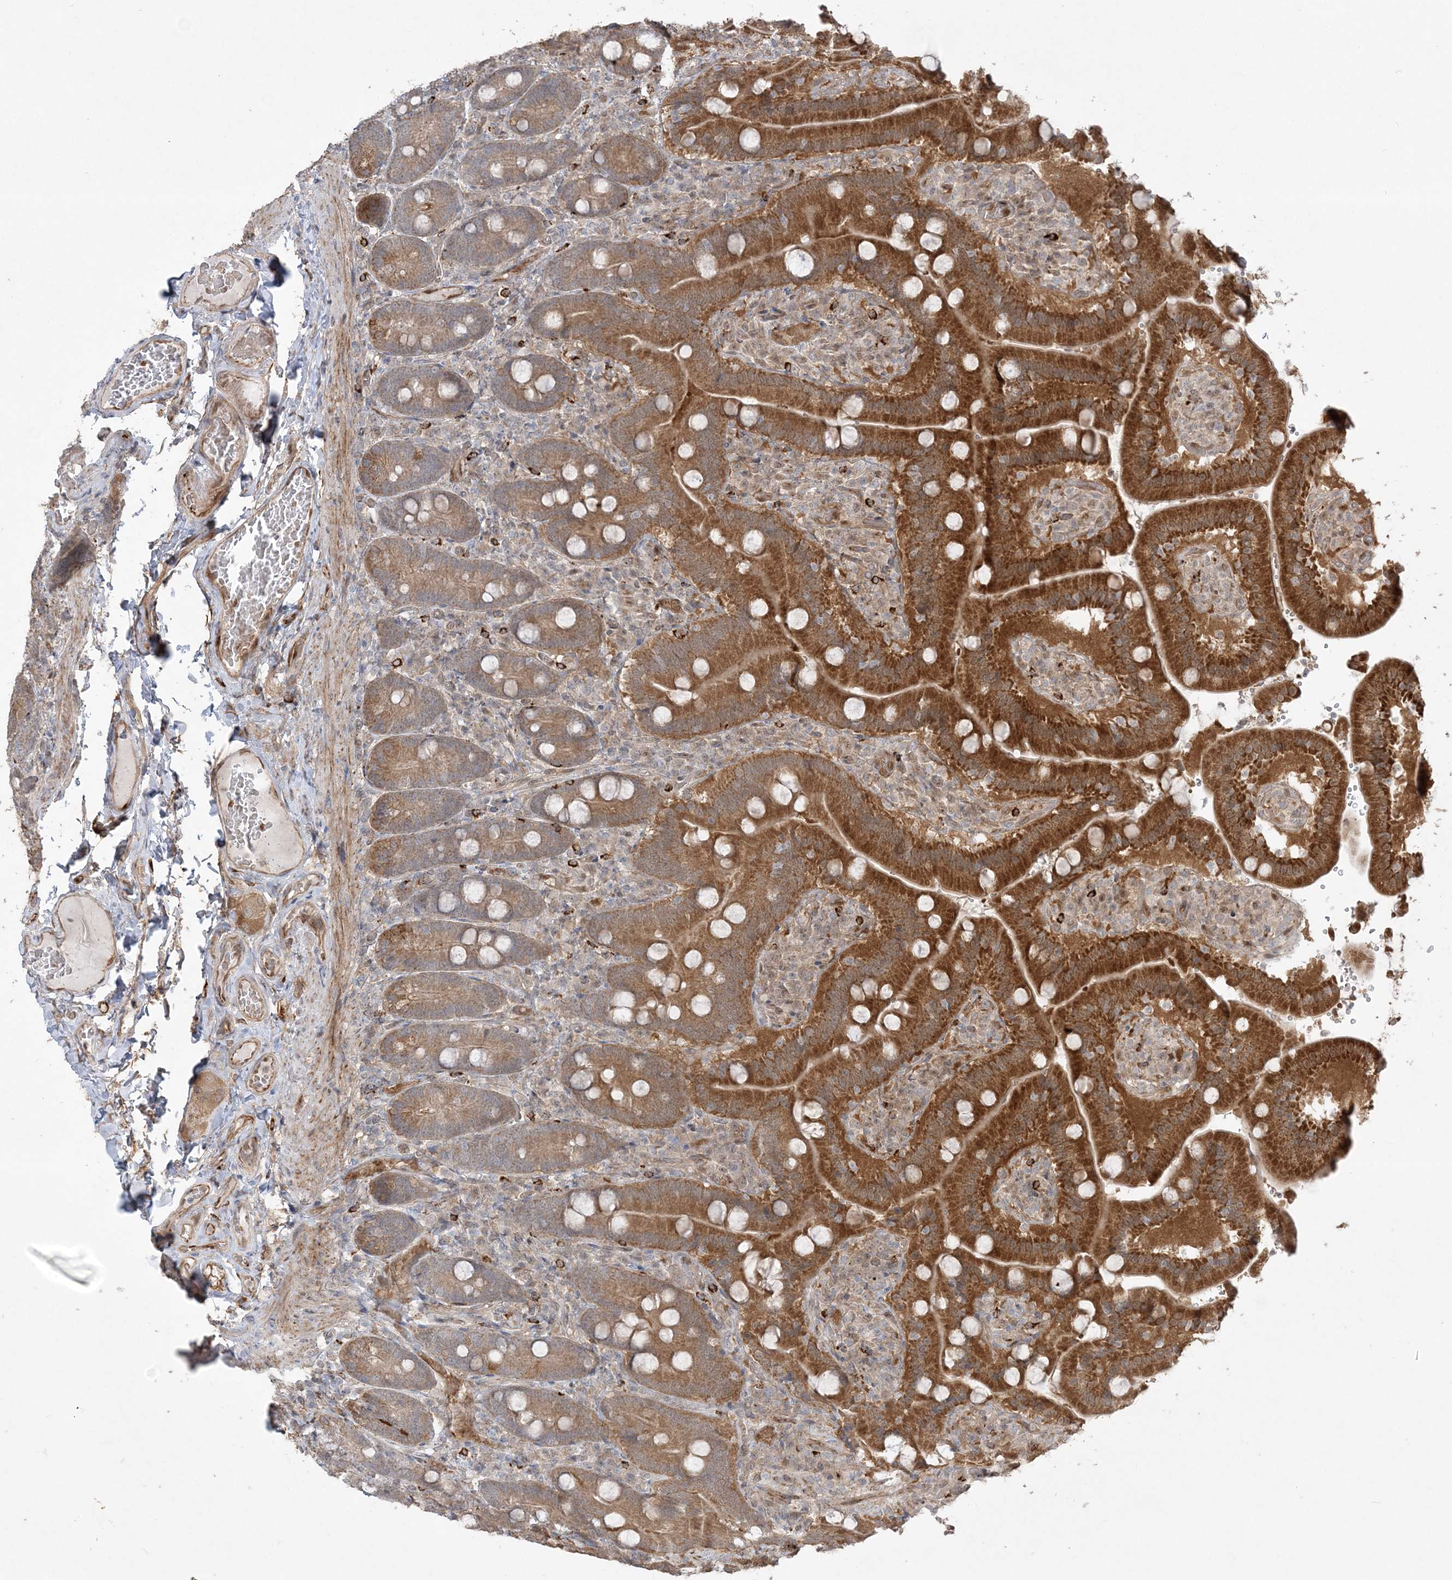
{"staining": {"intensity": "strong", "quantity": ">75%", "location": "cytoplasmic/membranous"}, "tissue": "duodenum", "cell_type": "Glandular cells", "image_type": "normal", "snomed": [{"axis": "morphology", "description": "Normal tissue, NOS"}, {"axis": "topography", "description": "Duodenum"}], "caption": "Strong cytoplasmic/membranous positivity is identified in approximately >75% of glandular cells in benign duodenum.", "gene": "INPP1", "patient": {"sex": "female", "age": 62}}